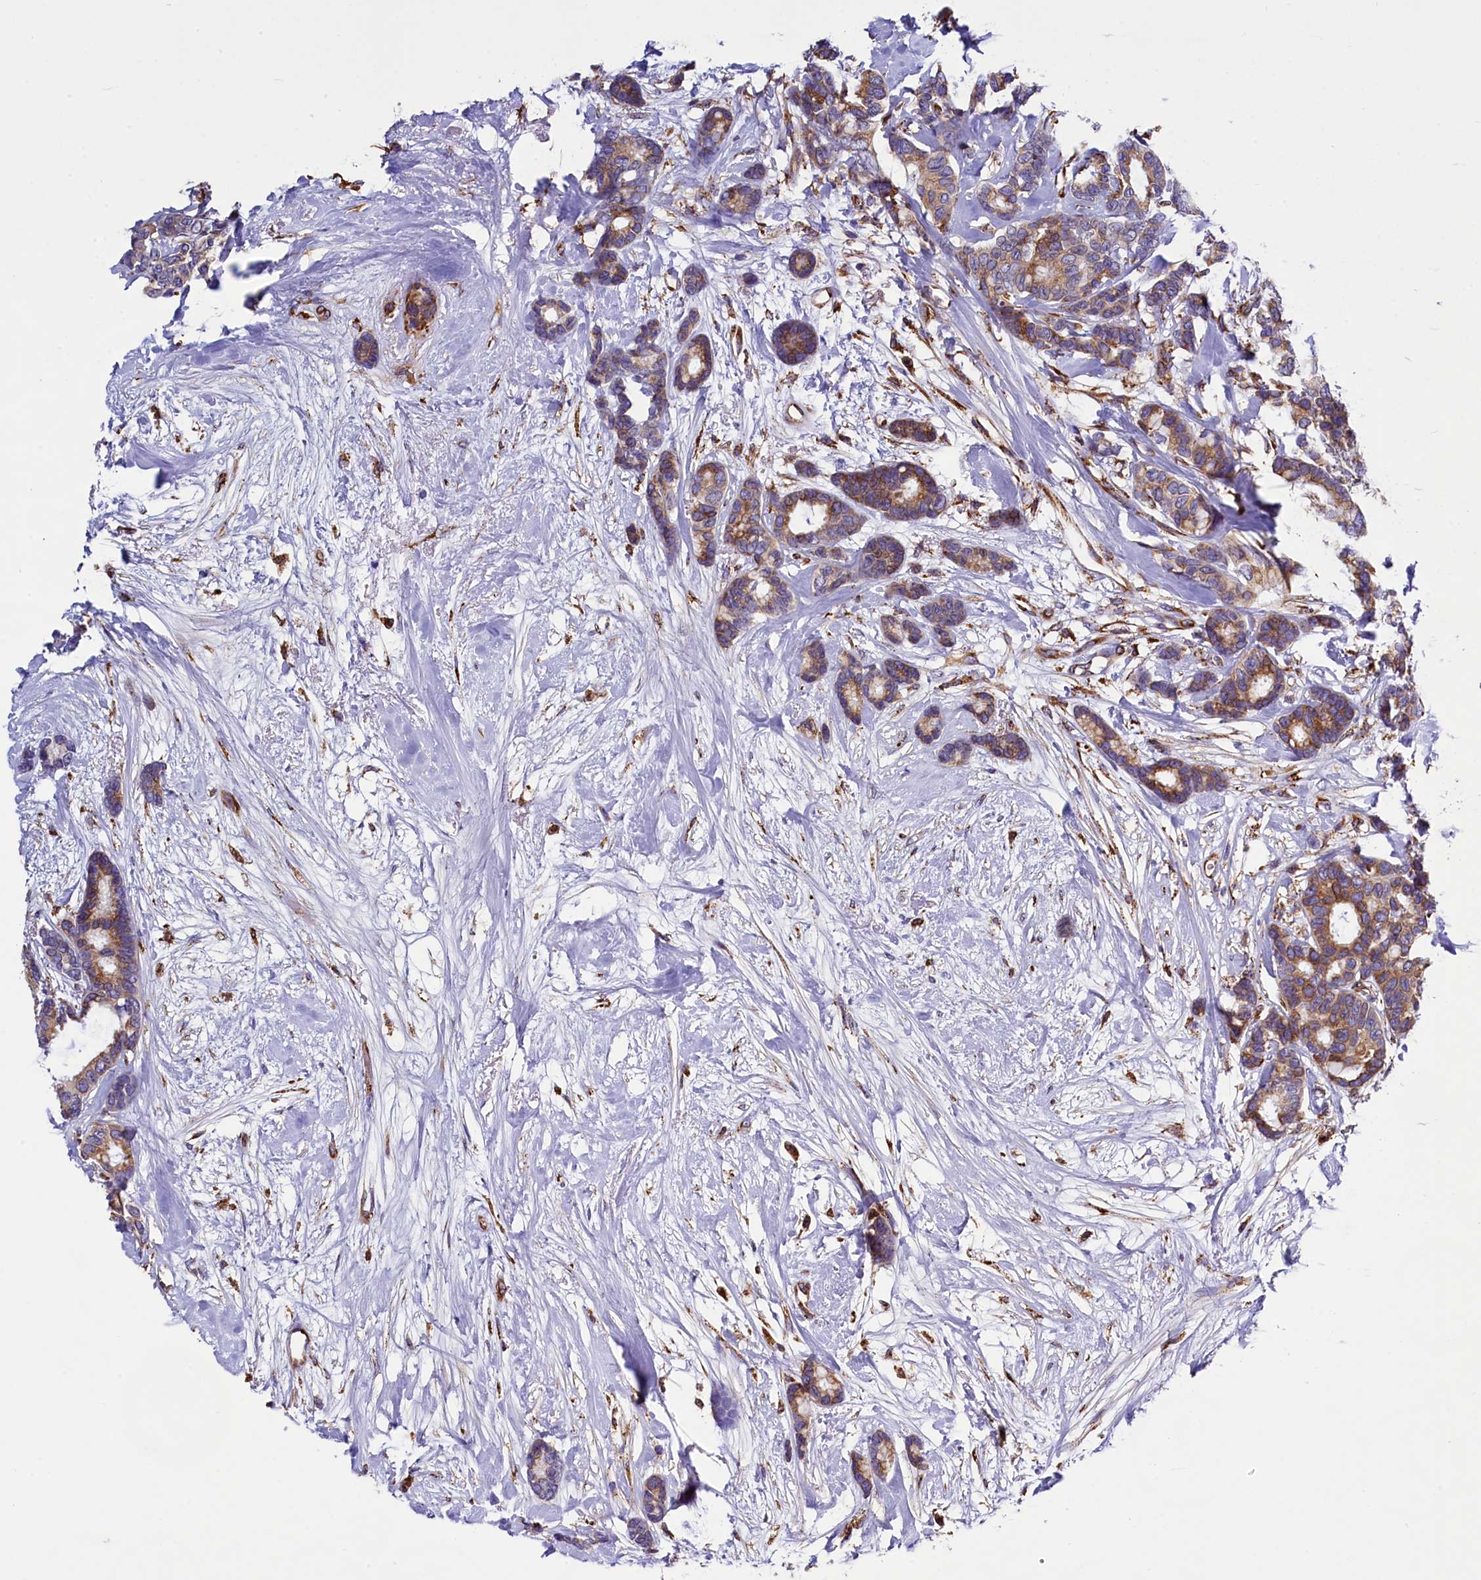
{"staining": {"intensity": "moderate", "quantity": "25%-75%", "location": "cytoplasmic/membranous"}, "tissue": "breast cancer", "cell_type": "Tumor cells", "image_type": "cancer", "snomed": [{"axis": "morphology", "description": "Duct carcinoma"}, {"axis": "topography", "description": "Breast"}], "caption": "This is a micrograph of IHC staining of breast cancer, which shows moderate staining in the cytoplasmic/membranous of tumor cells.", "gene": "CAPS2", "patient": {"sex": "female", "age": 87}}